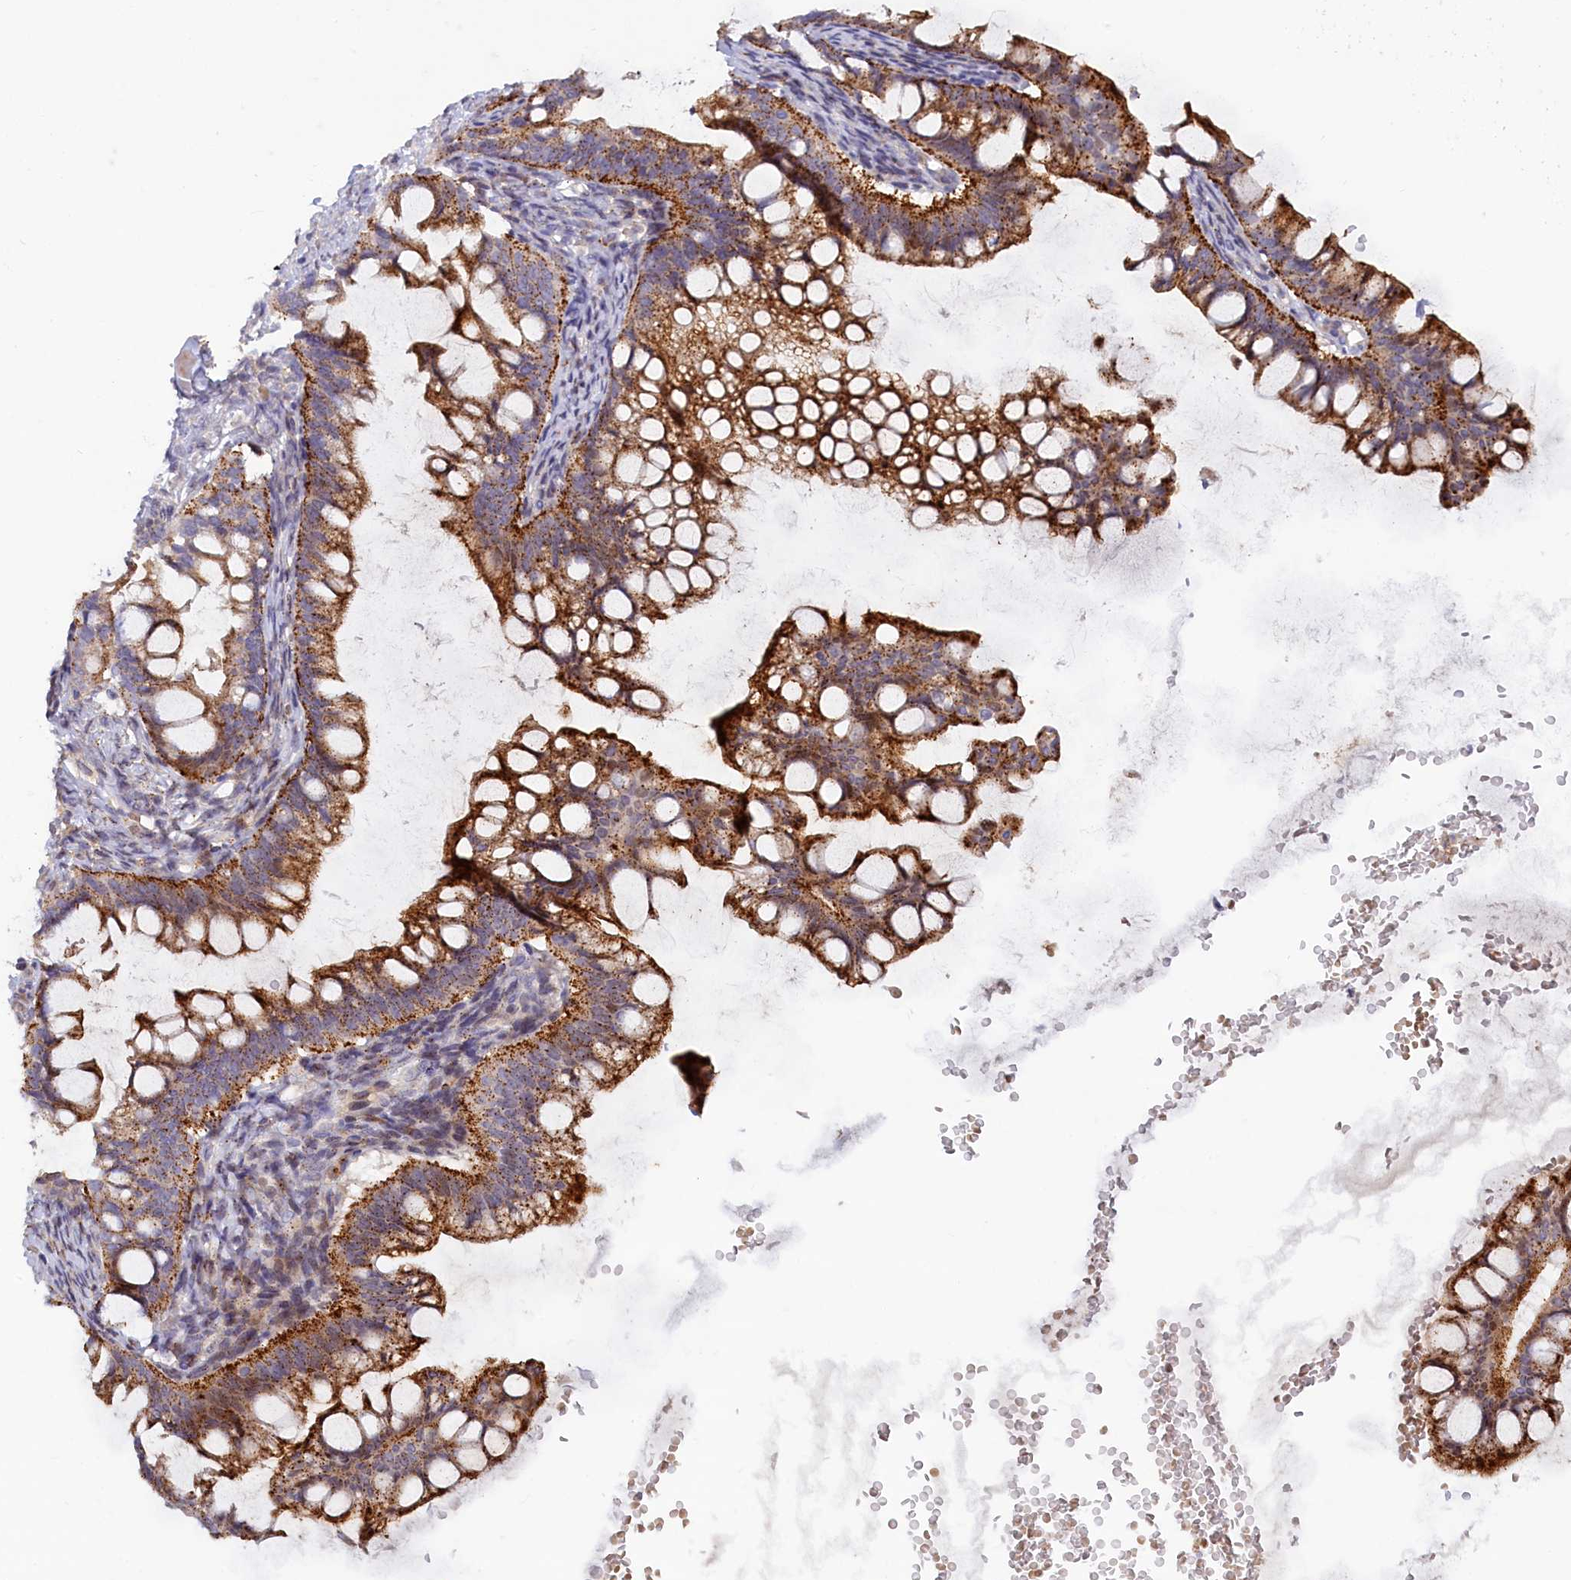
{"staining": {"intensity": "strong", "quantity": ">75%", "location": "cytoplasmic/membranous"}, "tissue": "ovarian cancer", "cell_type": "Tumor cells", "image_type": "cancer", "snomed": [{"axis": "morphology", "description": "Cystadenocarcinoma, mucinous, NOS"}, {"axis": "topography", "description": "Ovary"}], "caption": "A photomicrograph of ovarian cancer (mucinous cystadenocarcinoma) stained for a protein reveals strong cytoplasmic/membranous brown staining in tumor cells.", "gene": "HYKK", "patient": {"sex": "female", "age": 73}}